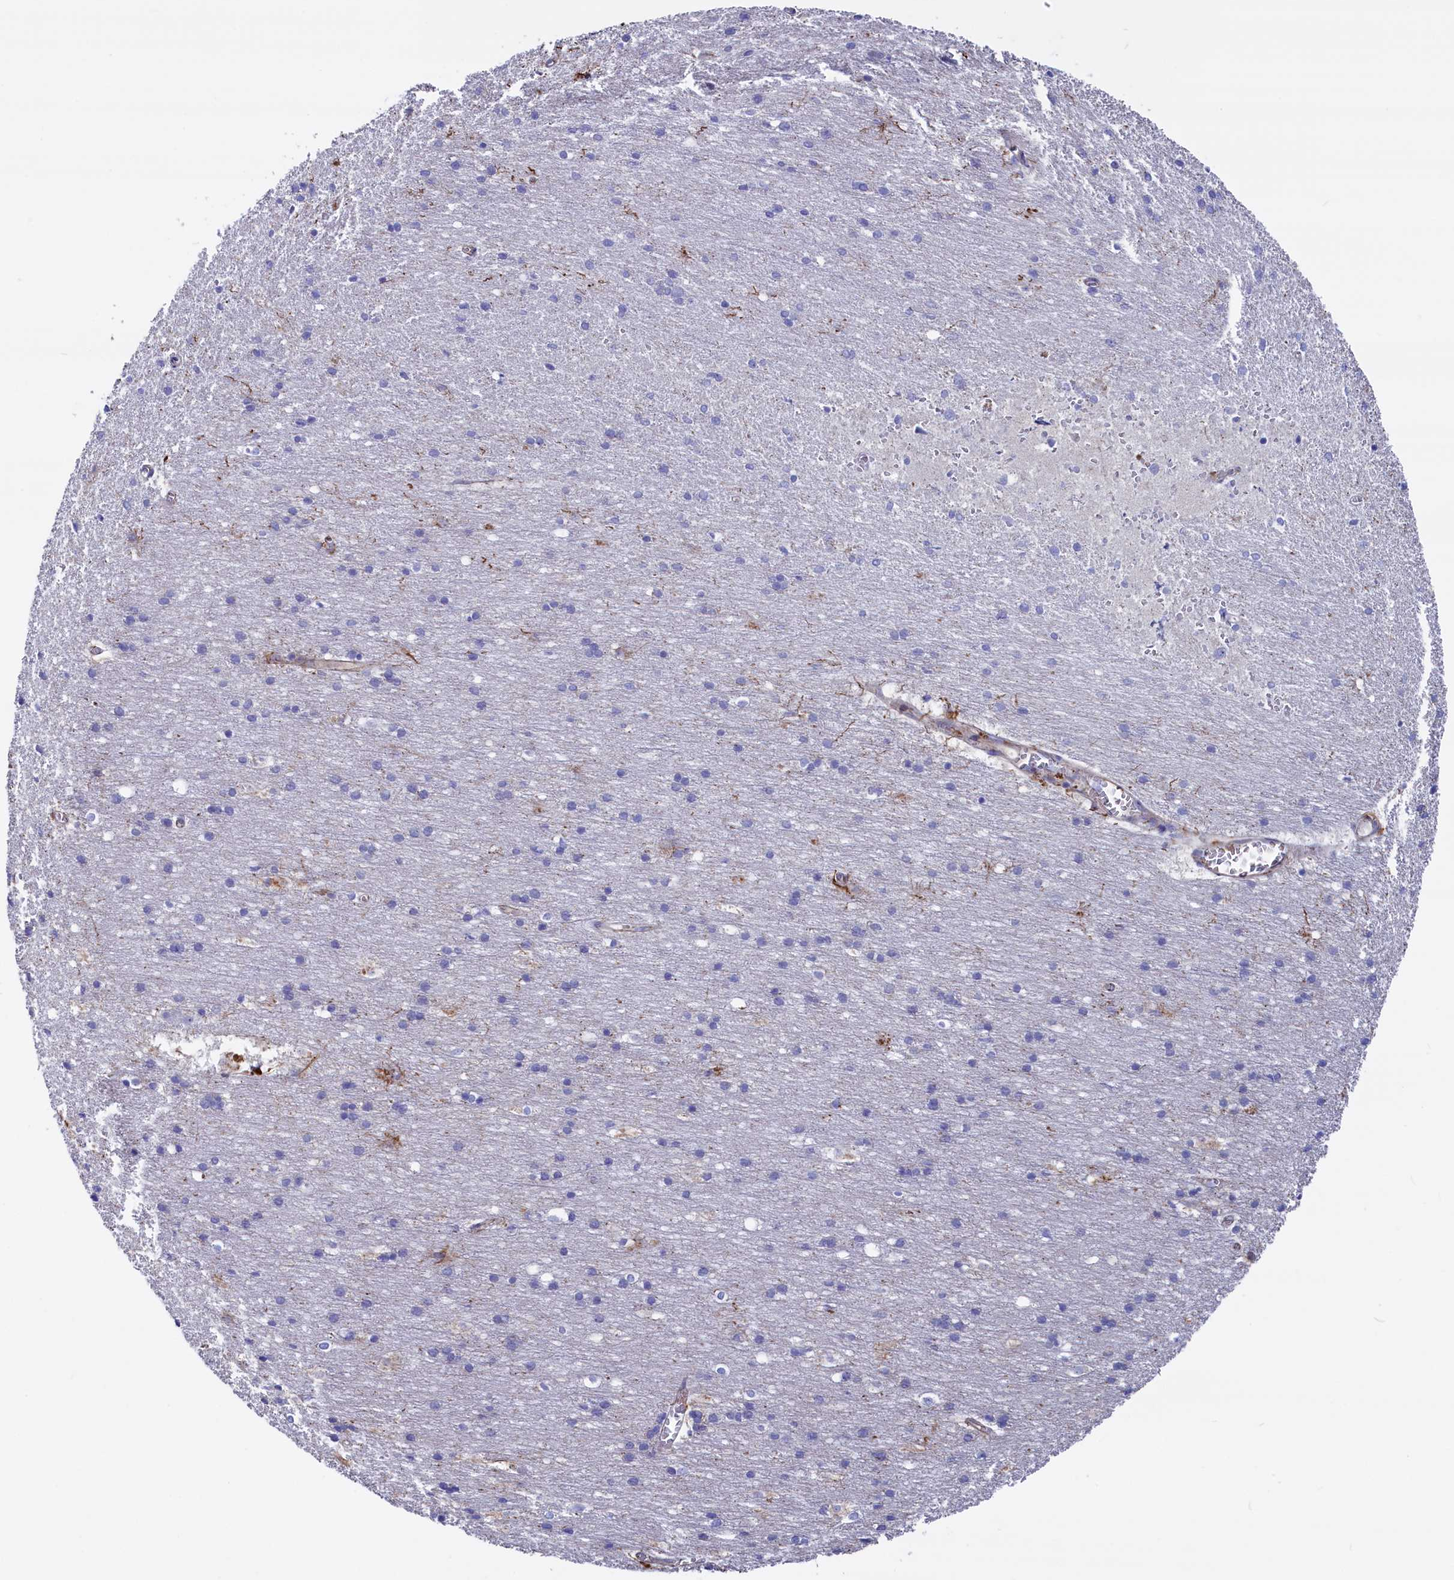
{"staining": {"intensity": "weak", "quantity": "25%-75%", "location": "cytoplasmic/membranous"}, "tissue": "cerebral cortex", "cell_type": "Endothelial cells", "image_type": "normal", "snomed": [{"axis": "morphology", "description": "Normal tissue, NOS"}, {"axis": "topography", "description": "Cerebral cortex"}], "caption": "Cerebral cortex stained for a protein reveals weak cytoplasmic/membranous positivity in endothelial cells. Nuclei are stained in blue.", "gene": "NUDT7", "patient": {"sex": "male", "age": 54}}